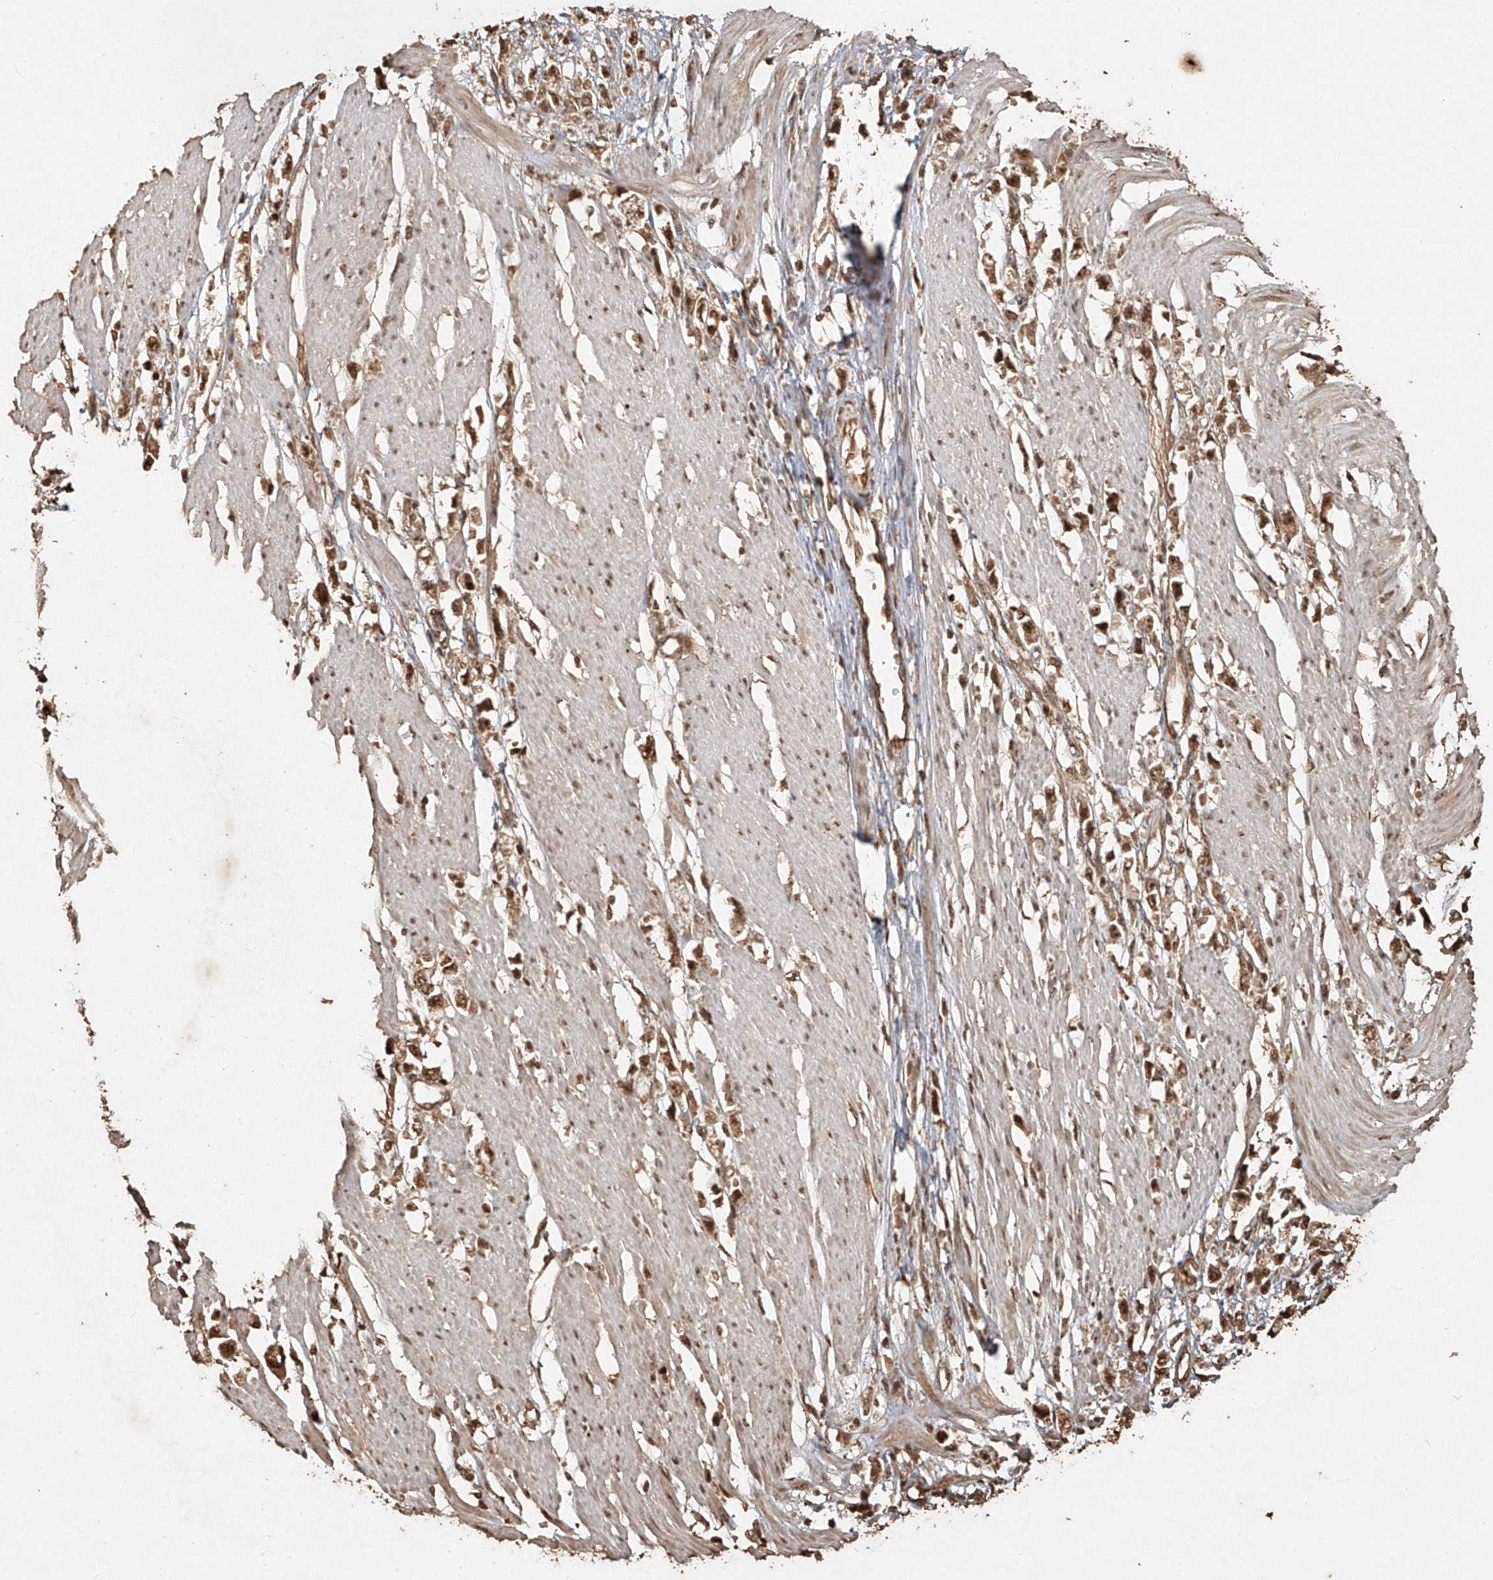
{"staining": {"intensity": "moderate", "quantity": ">75%", "location": "cytoplasmic/membranous,nuclear"}, "tissue": "stomach cancer", "cell_type": "Tumor cells", "image_type": "cancer", "snomed": [{"axis": "morphology", "description": "Adenocarcinoma, NOS"}, {"axis": "topography", "description": "Stomach"}], "caption": "Approximately >75% of tumor cells in stomach adenocarcinoma demonstrate moderate cytoplasmic/membranous and nuclear protein positivity as visualized by brown immunohistochemical staining.", "gene": "UBE2K", "patient": {"sex": "female", "age": 59}}